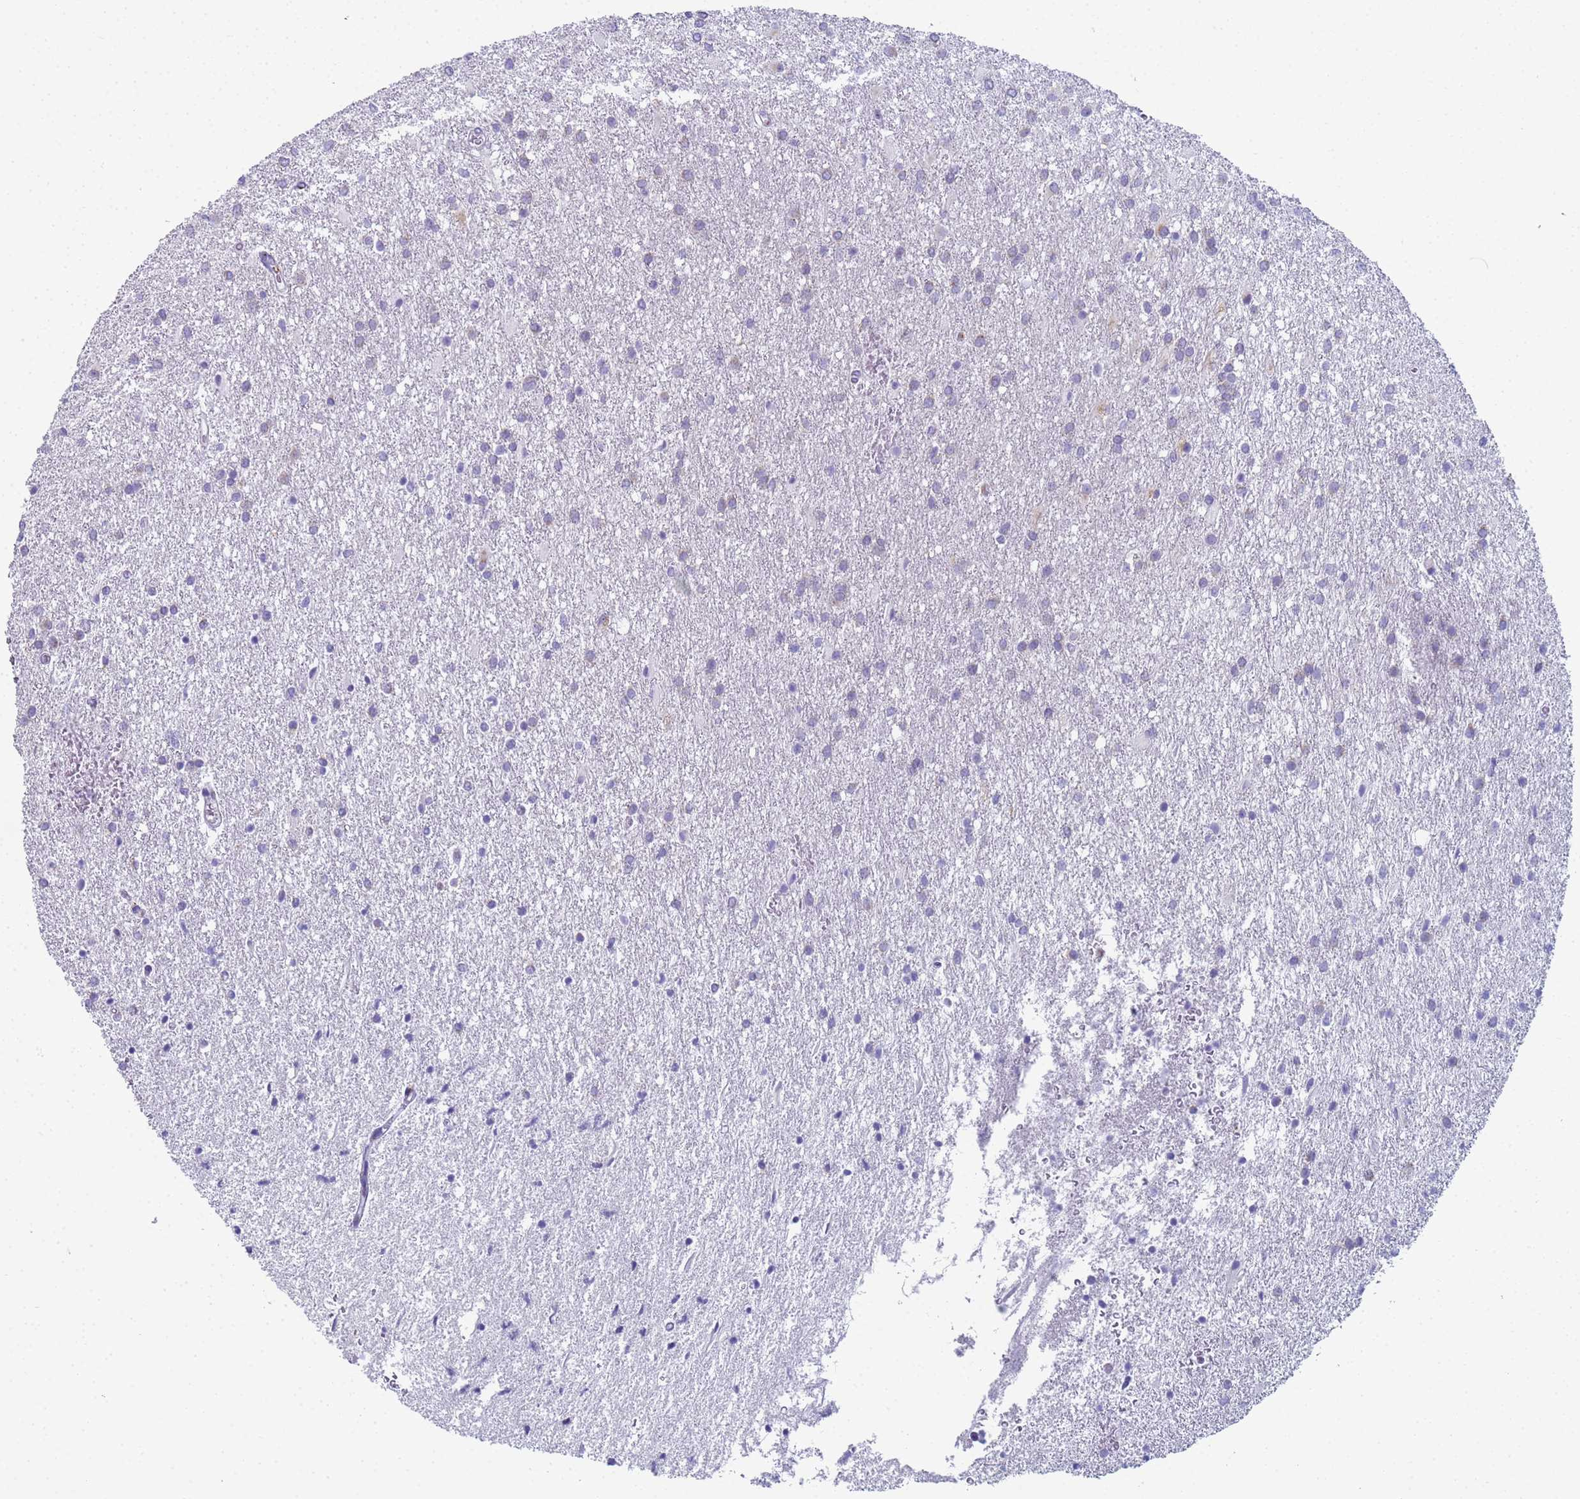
{"staining": {"intensity": "negative", "quantity": "none", "location": "none"}, "tissue": "glioma", "cell_type": "Tumor cells", "image_type": "cancer", "snomed": [{"axis": "morphology", "description": "Glioma, malignant, High grade"}, {"axis": "topography", "description": "Brain"}], "caption": "The IHC histopathology image has no significant staining in tumor cells of malignant glioma (high-grade) tissue.", "gene": "CR1", "patient": {"sex": "female", "age": 50}}